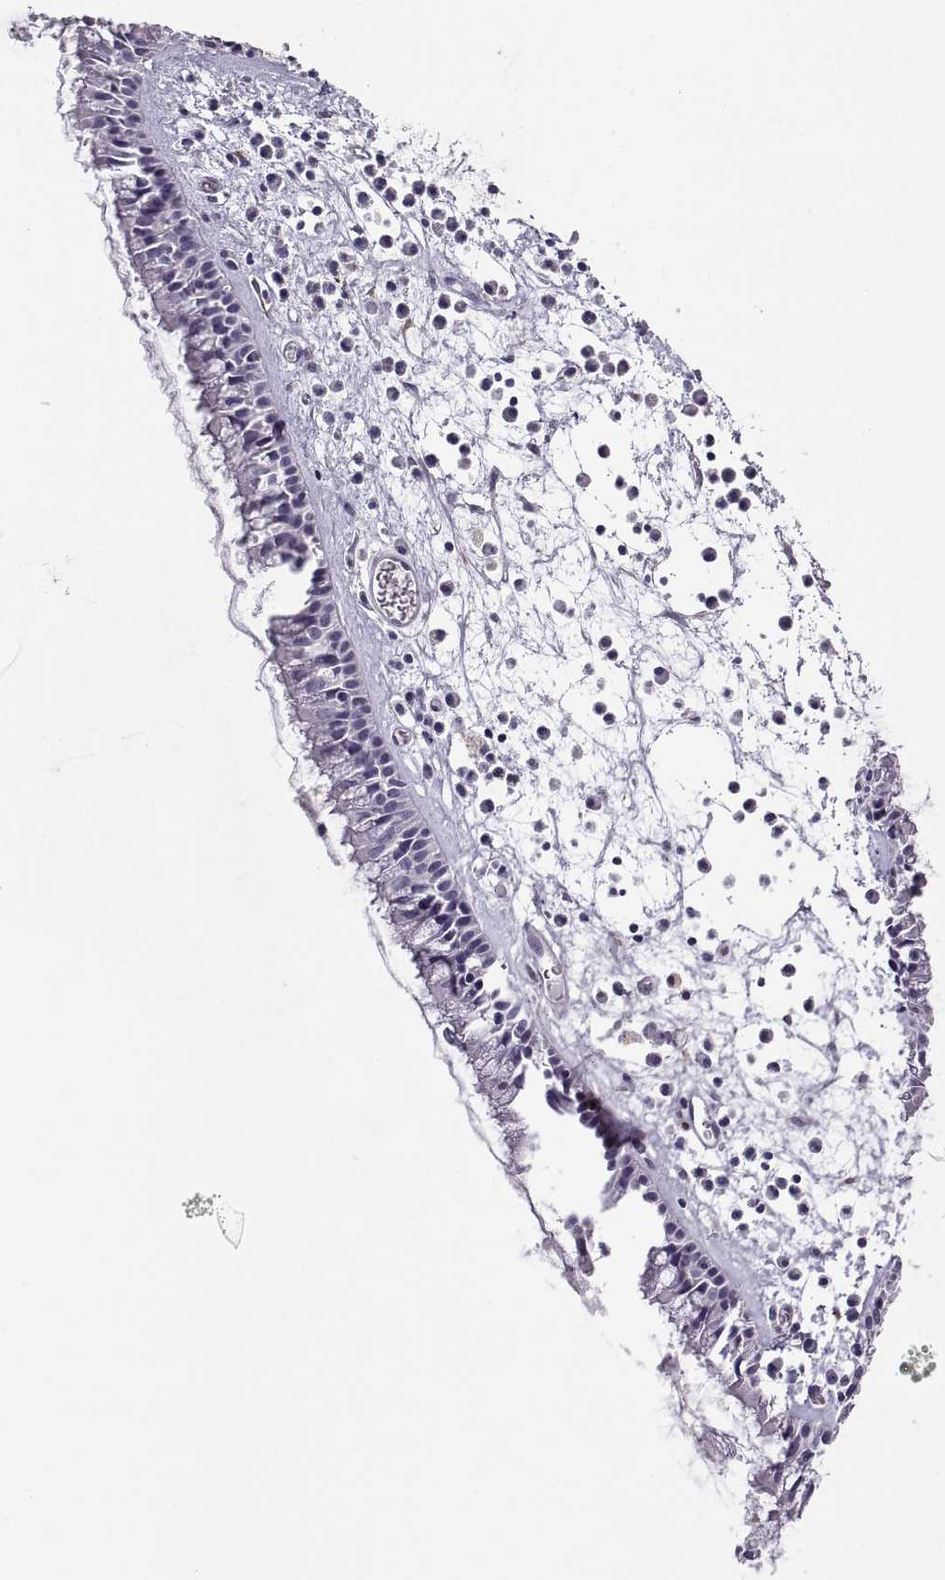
{"staining": {"intensity": "negative", "quantity": "none", "location": "none"}, "tissue": "nasopharynx", "cell_type": "Respiratory epithelial cells", "image_type": "normal", "snomed": [{"axis": "morphology", "description": "Normal tissue, NOS"}, {"axis": "topography", "description": "Nasopharynx"}], "caption": "This is an immunohistochemistry (IHC) image of benign nasopharynx. There is no positivity in respiratory epithelial cells.", "gene": "NPW", "patient": {"sex": "female", "age": 47}}